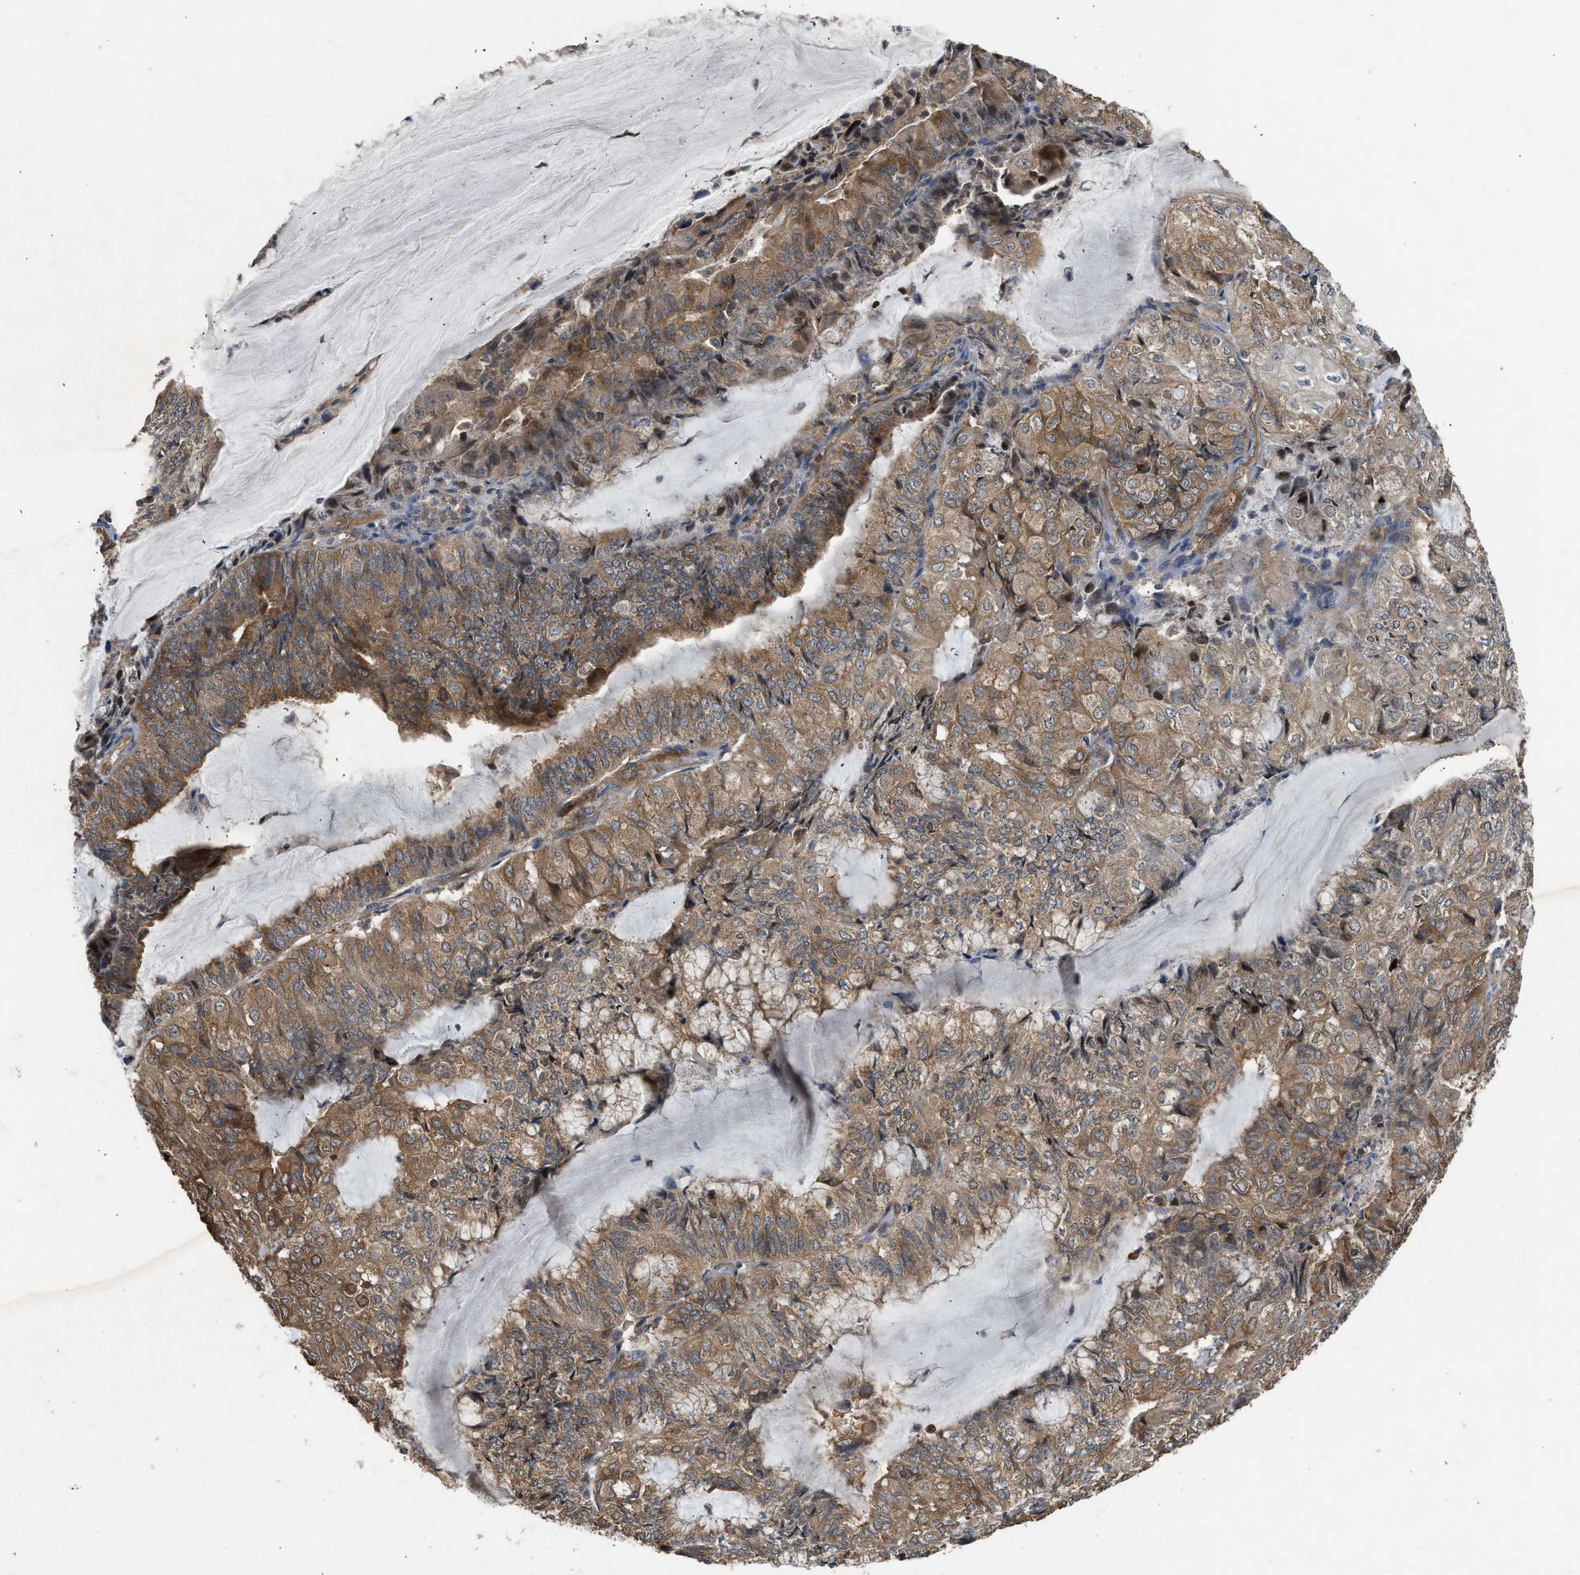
{"staining": {"intensity": "moderate", "quantity": ">75%", "location": "cytoplasmic/membranous"}, "tissue": "endometrial cancer", "cell_type": "Tumor cells", "image_type": "cancer", "snomed": [{"axis": "morphology", "description": "Adenocarcinoma, NOS"}, {"axis": "topography", "description": "Endometrium"}], "caption": "IHC of adenocarcinoma (endometrial) reveals medium levels of moderate cytoplasmic/membranous positivity in about >75% of tumor cells. (DAB IHC with brightfield microscopy, high magnification).", "gene": "HIP1R", "patient": {"sex": "female", "age": 81}}